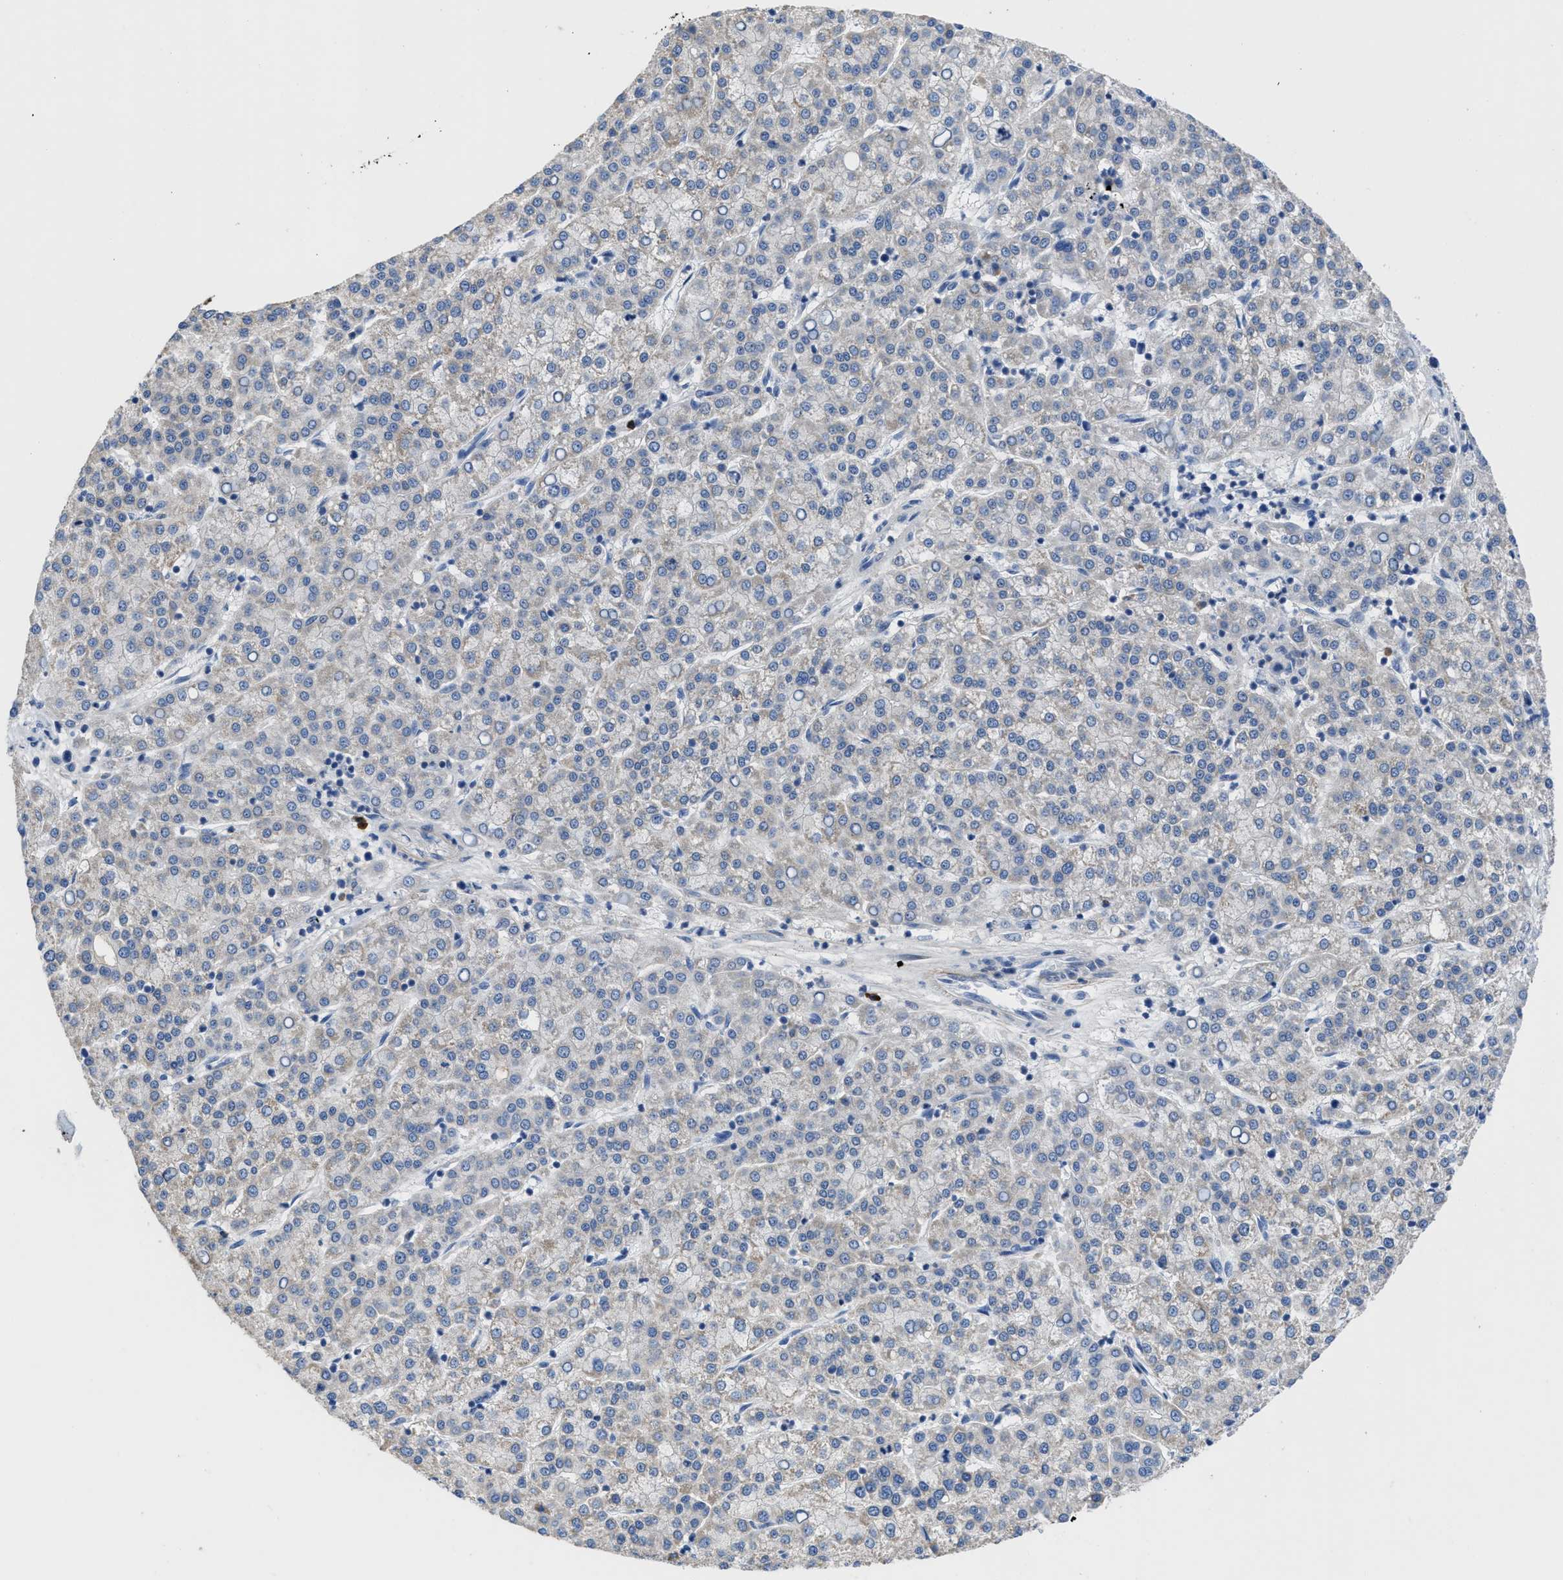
{"staining": {"intensity": "negative", "quantity": "none", "location": "none"}, "tissue": "liver cancer", "cell_type": "Tumor cells", "image_type": "cancer", "snomed": [{"axis": "morphology", "description": "Carcinoma, Hepatocellular, NOS"}, {"axis": "topography", "description": "Liver"}], "caption": "Protein analysis of liver cancer (hepatocellular carcinoma) reveals no significant staining in tumor cells. (Brightfield microscopy of DAB (3,3'-diaminobenzidine) immunohistochemistry at high magnification).", "gene": "OR9K2", "patient": {"sex": "female", "age": 58}}